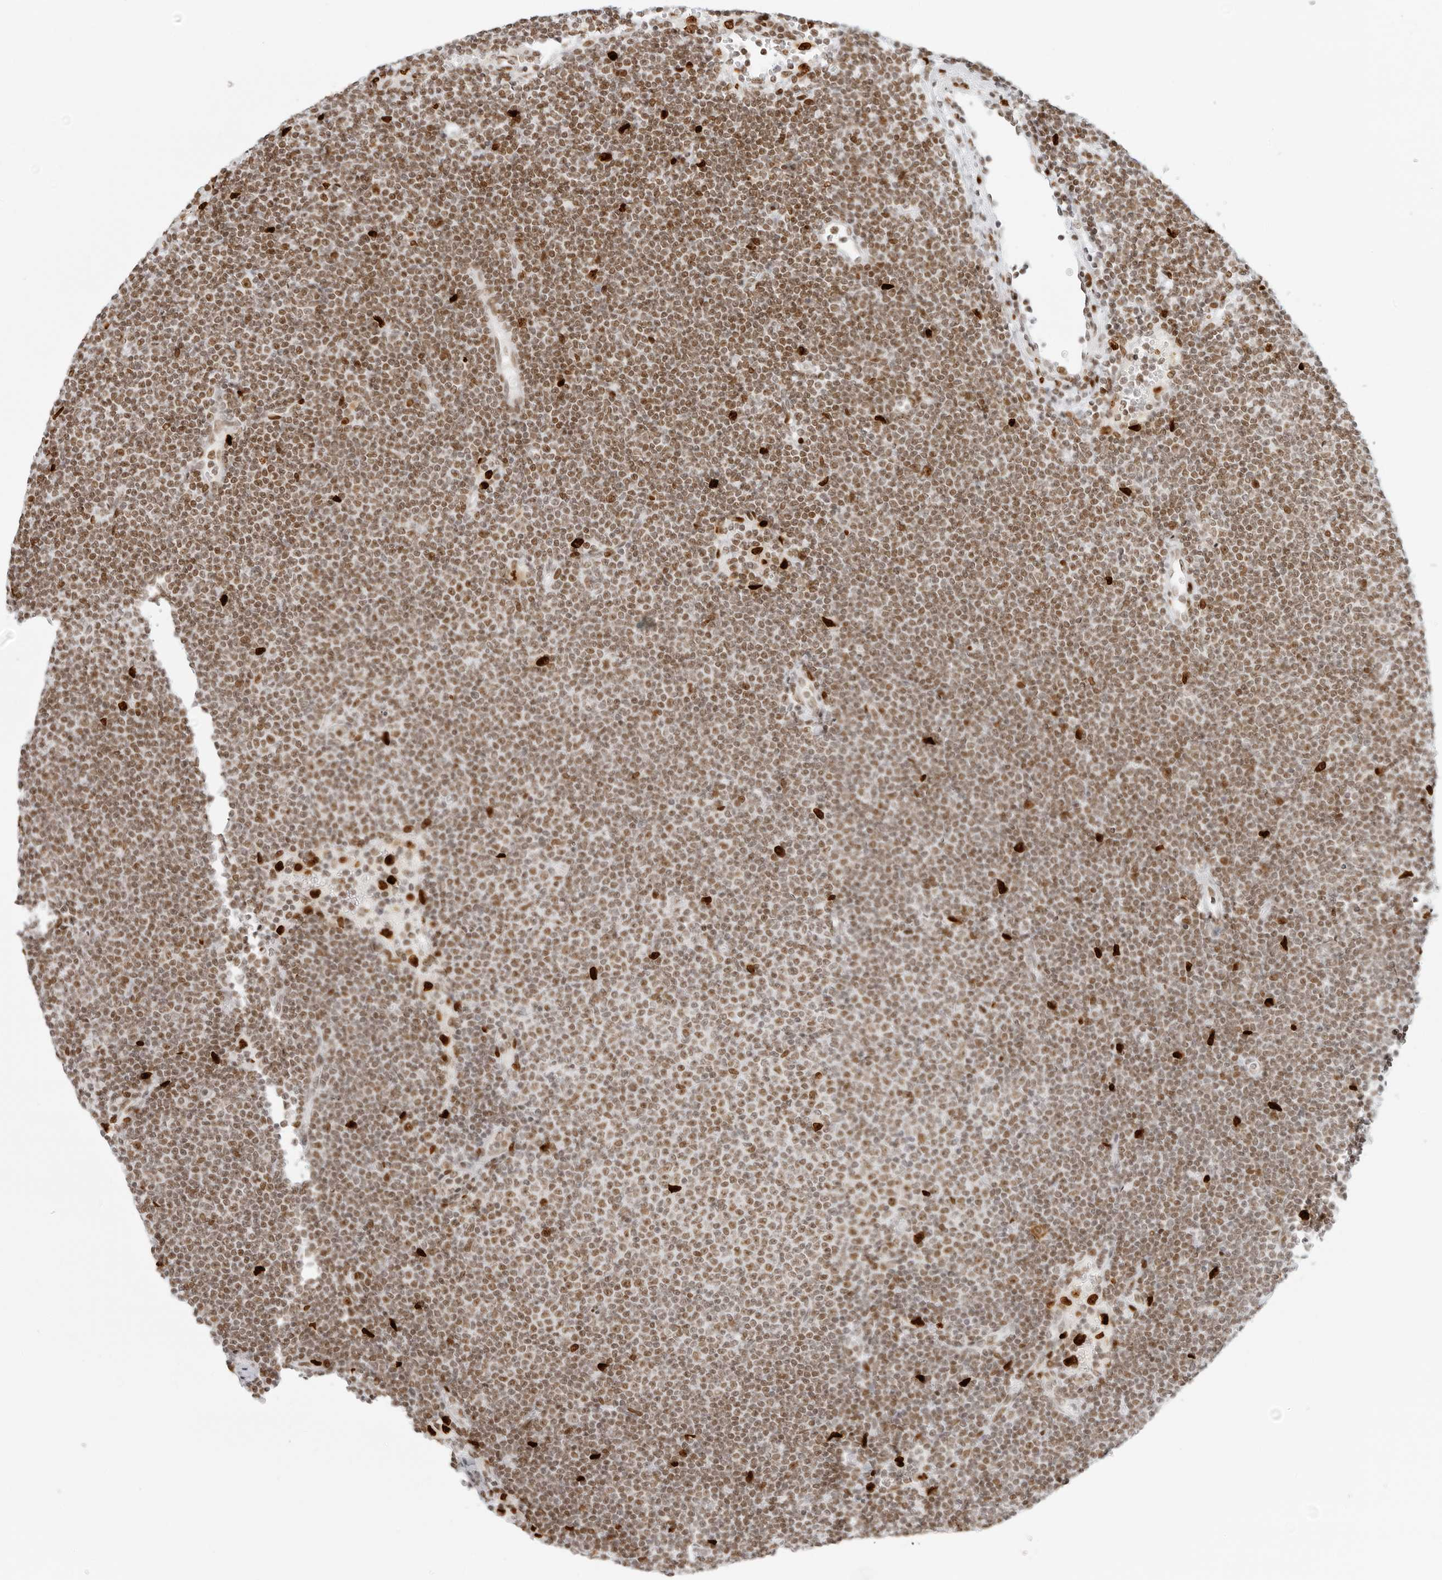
{"staining": {"intensity": "moderate", "quantity": ">75%", "location": "nuclear"}, "tissue": "lymphoma", "cell_type": "Tumor cells", "image_type": "cancer", "snomed": [{"axis": "morphology", "description": "Malignant lymphoma, non-Hodgkin's type, Low grade"}, {"axis": "topography", "description": "Lymph node"}], "caption": "The image demonstrates immunohistochemical staining of lymphoma. There is moderate nuclear positivity is appreciated in about >75% of tumor cells. The protein of interest is shown in brown color, while the nuclei are stained blue.", "gene": "RCC1", "patient": {"sex": "female", "age": 53}}